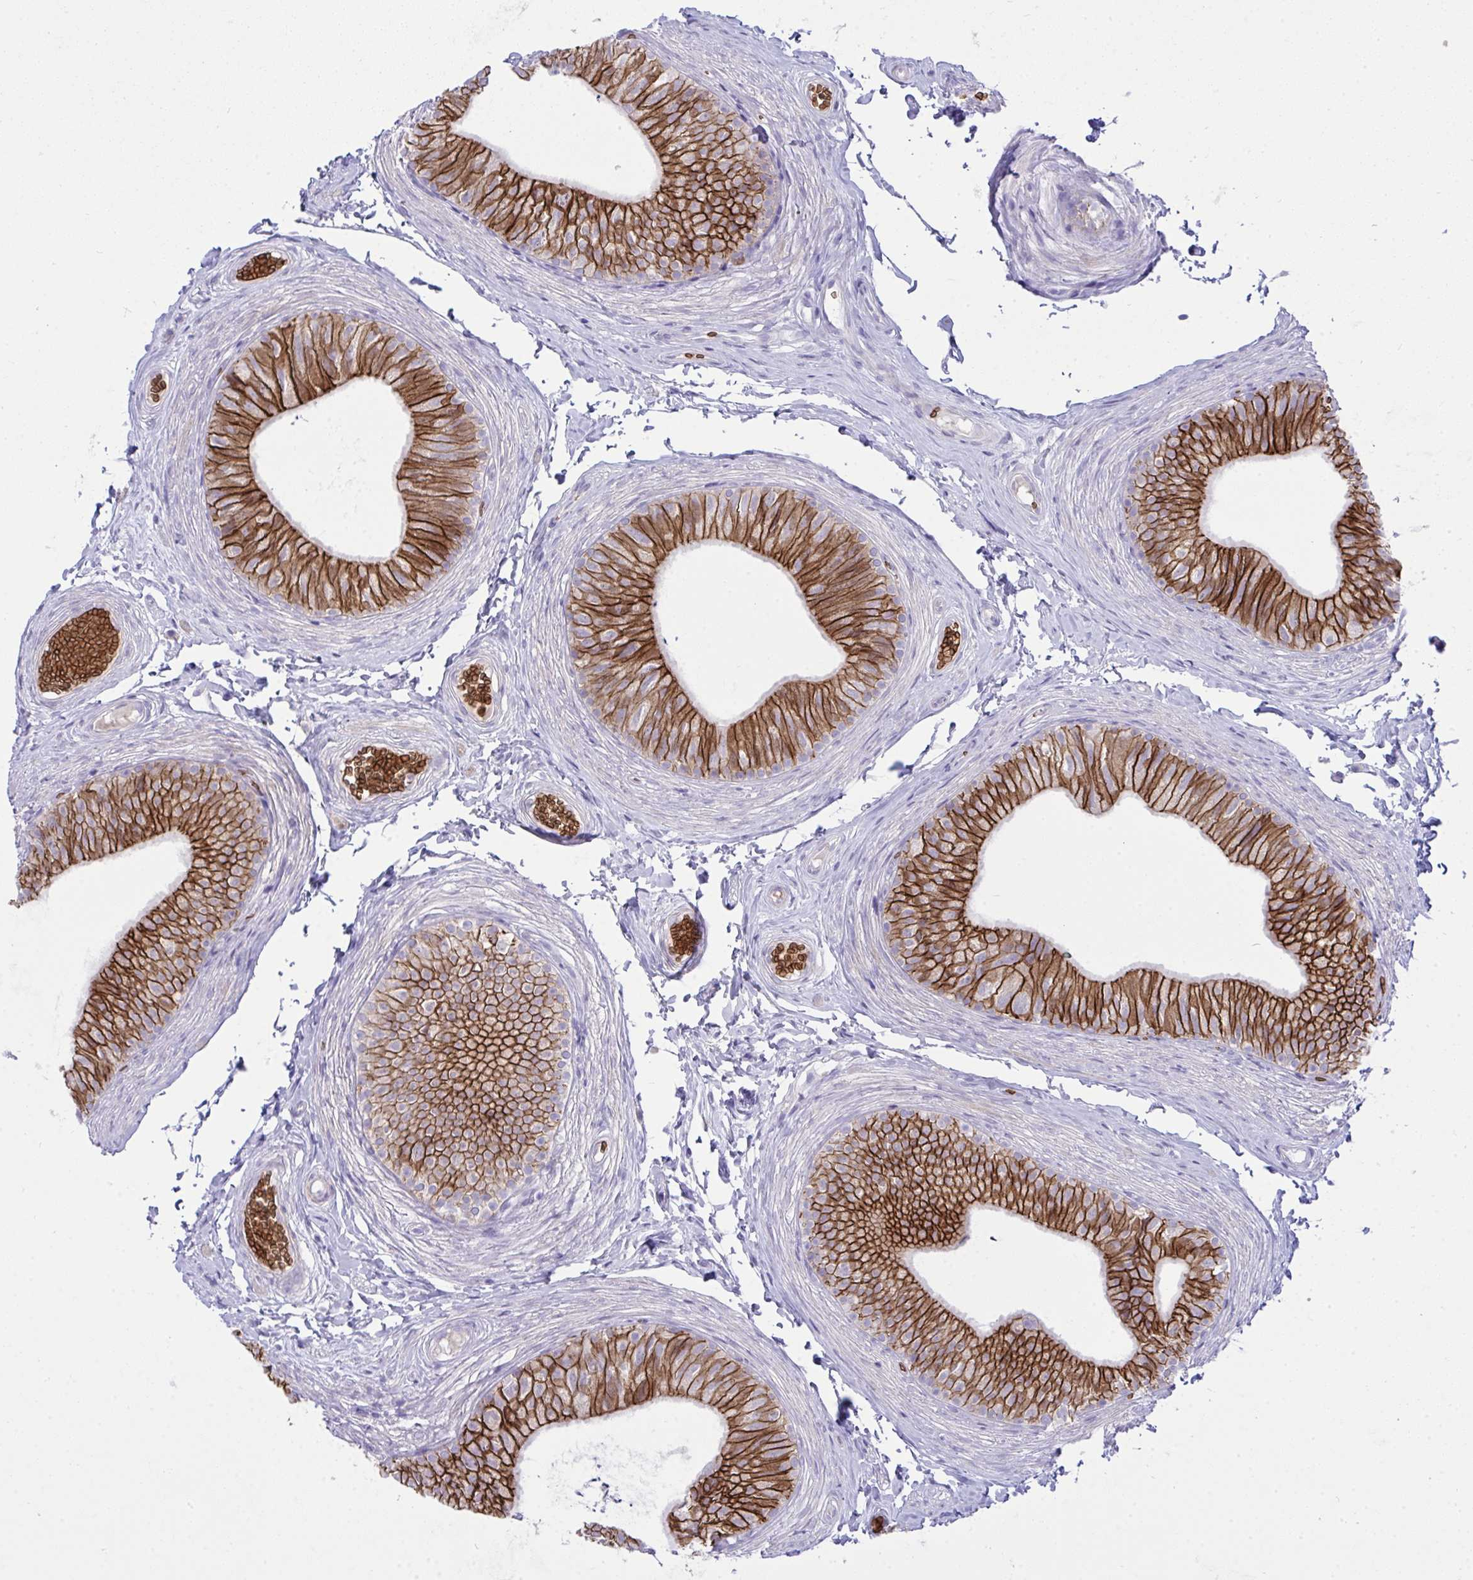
{"staining": {"intensity": "strong", "quantity": ">75%", "location": "cytoplasmic/membranous"}, "tissue": "epididymis", "cell_type": "Glandular cells", "image_type": "normal", "snomed": [{"axis": "morphology", "description": "Normal tissue, NOS"}, {"axis": "topography", "description": "Epididymis, spermatic cord, NOS"}, {"axis": "topography", "description": "Epididymis"}, {"axis": "topography", "description": "Peripheral nerve tissue"}], "caption": "DAB immunohistochemical staining of benign epididymis exhibits strong cytoplasmic/membranous protein staining in approximately >75% of glandular cells.", "gene": "SPTB", "patient": {"sex": "male", "age": 29}}